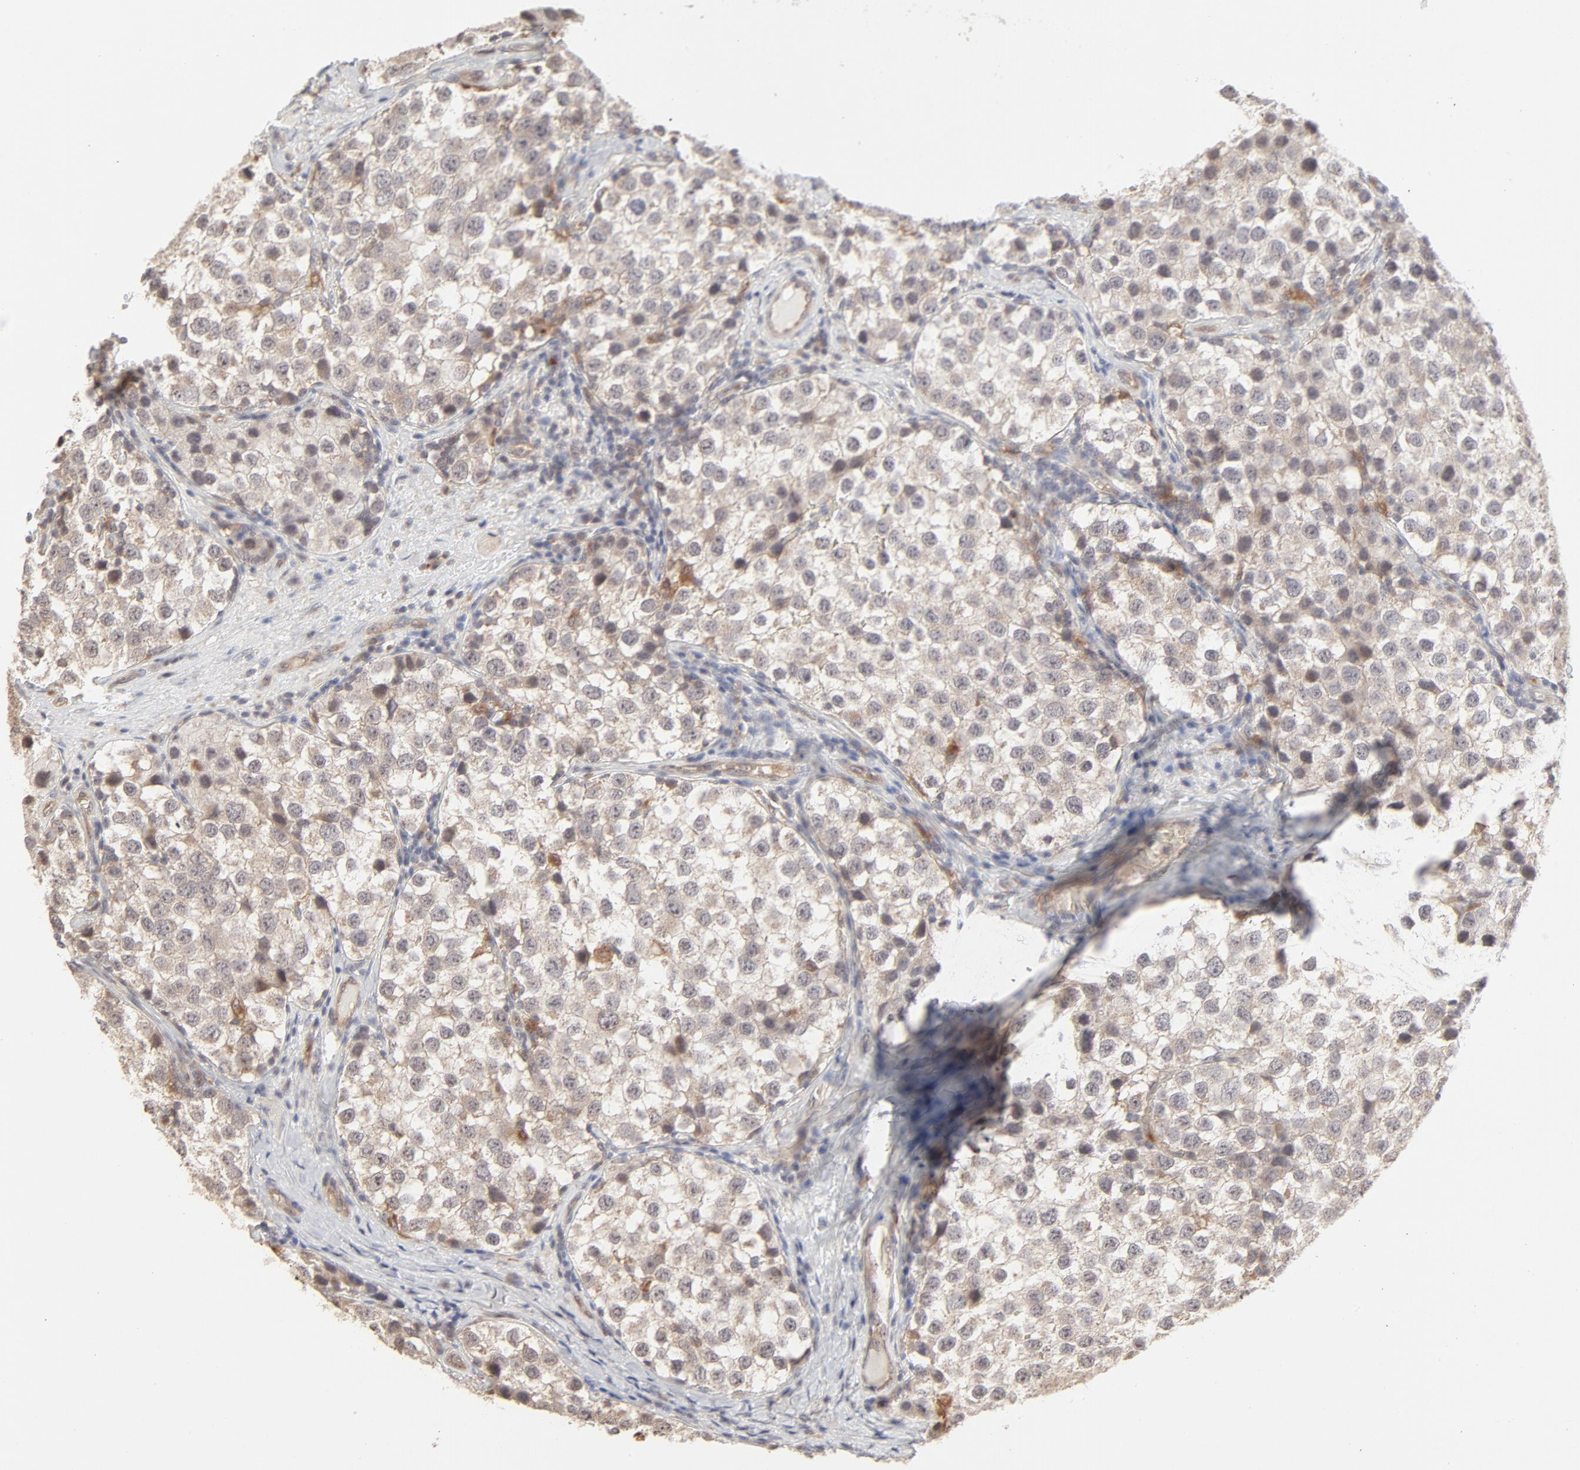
{"staining": {"intensity": "weak", "quantity": "25%-75%", "location": "cytoplasmic/membranous"}, "tissue": "testis cancer", "cell_type": "Tumor cells", "image_type": "cancer", "snomed": [{"axis": "morphology", "description": "Seminoma, NOS"}, {"axis": "topography", "description": "Testis"}], "caption": "Immunohistochemical staining of human testis cancer reveals weak cytoplasmic/membranous protein staining in approximately 25%-75% of tumor cells.", "gene": "RAB5C", "patient": {"sex": "male", "age": 39}}